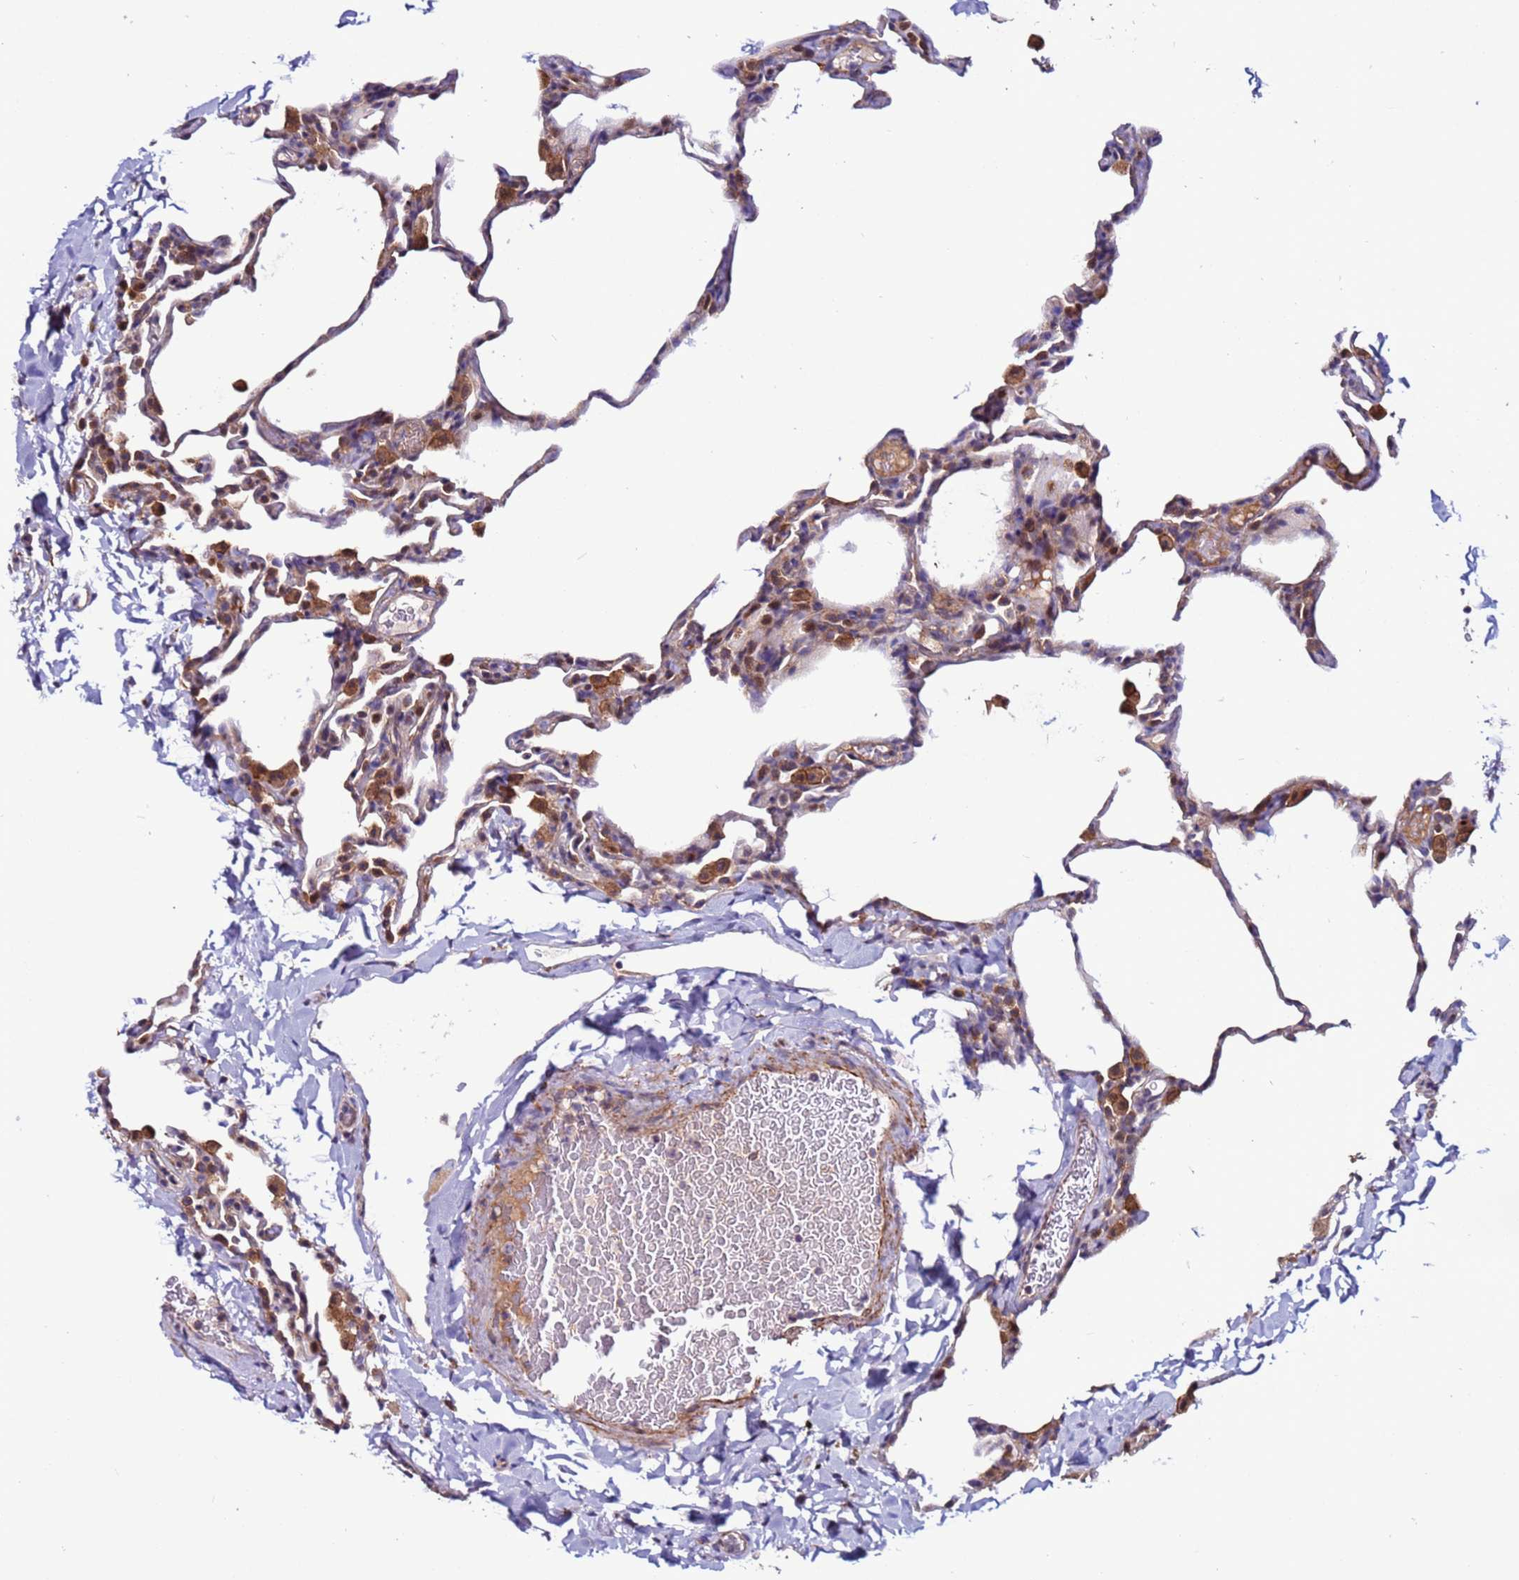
{"staining": {"intensity": "moderate", "quantity": "25%-75%", "location": "cytoplasmic/membranous"}, "tissue": "lung", "cell_type": "Alveolar cells", "image_type": "normal", "snomed": [{"axis": "morphology", "description": "Normal tissue, NOS"}, {"axis": "topography", "description": "Lung"}], "caption": "Moderate cytoplasmic/membranous staining for a protein is identified in about 25%-75% of alveolar cells of benign lung using IHC.", "gene": "GAREM1", "patient": {"sex": "male", "age": 20}}